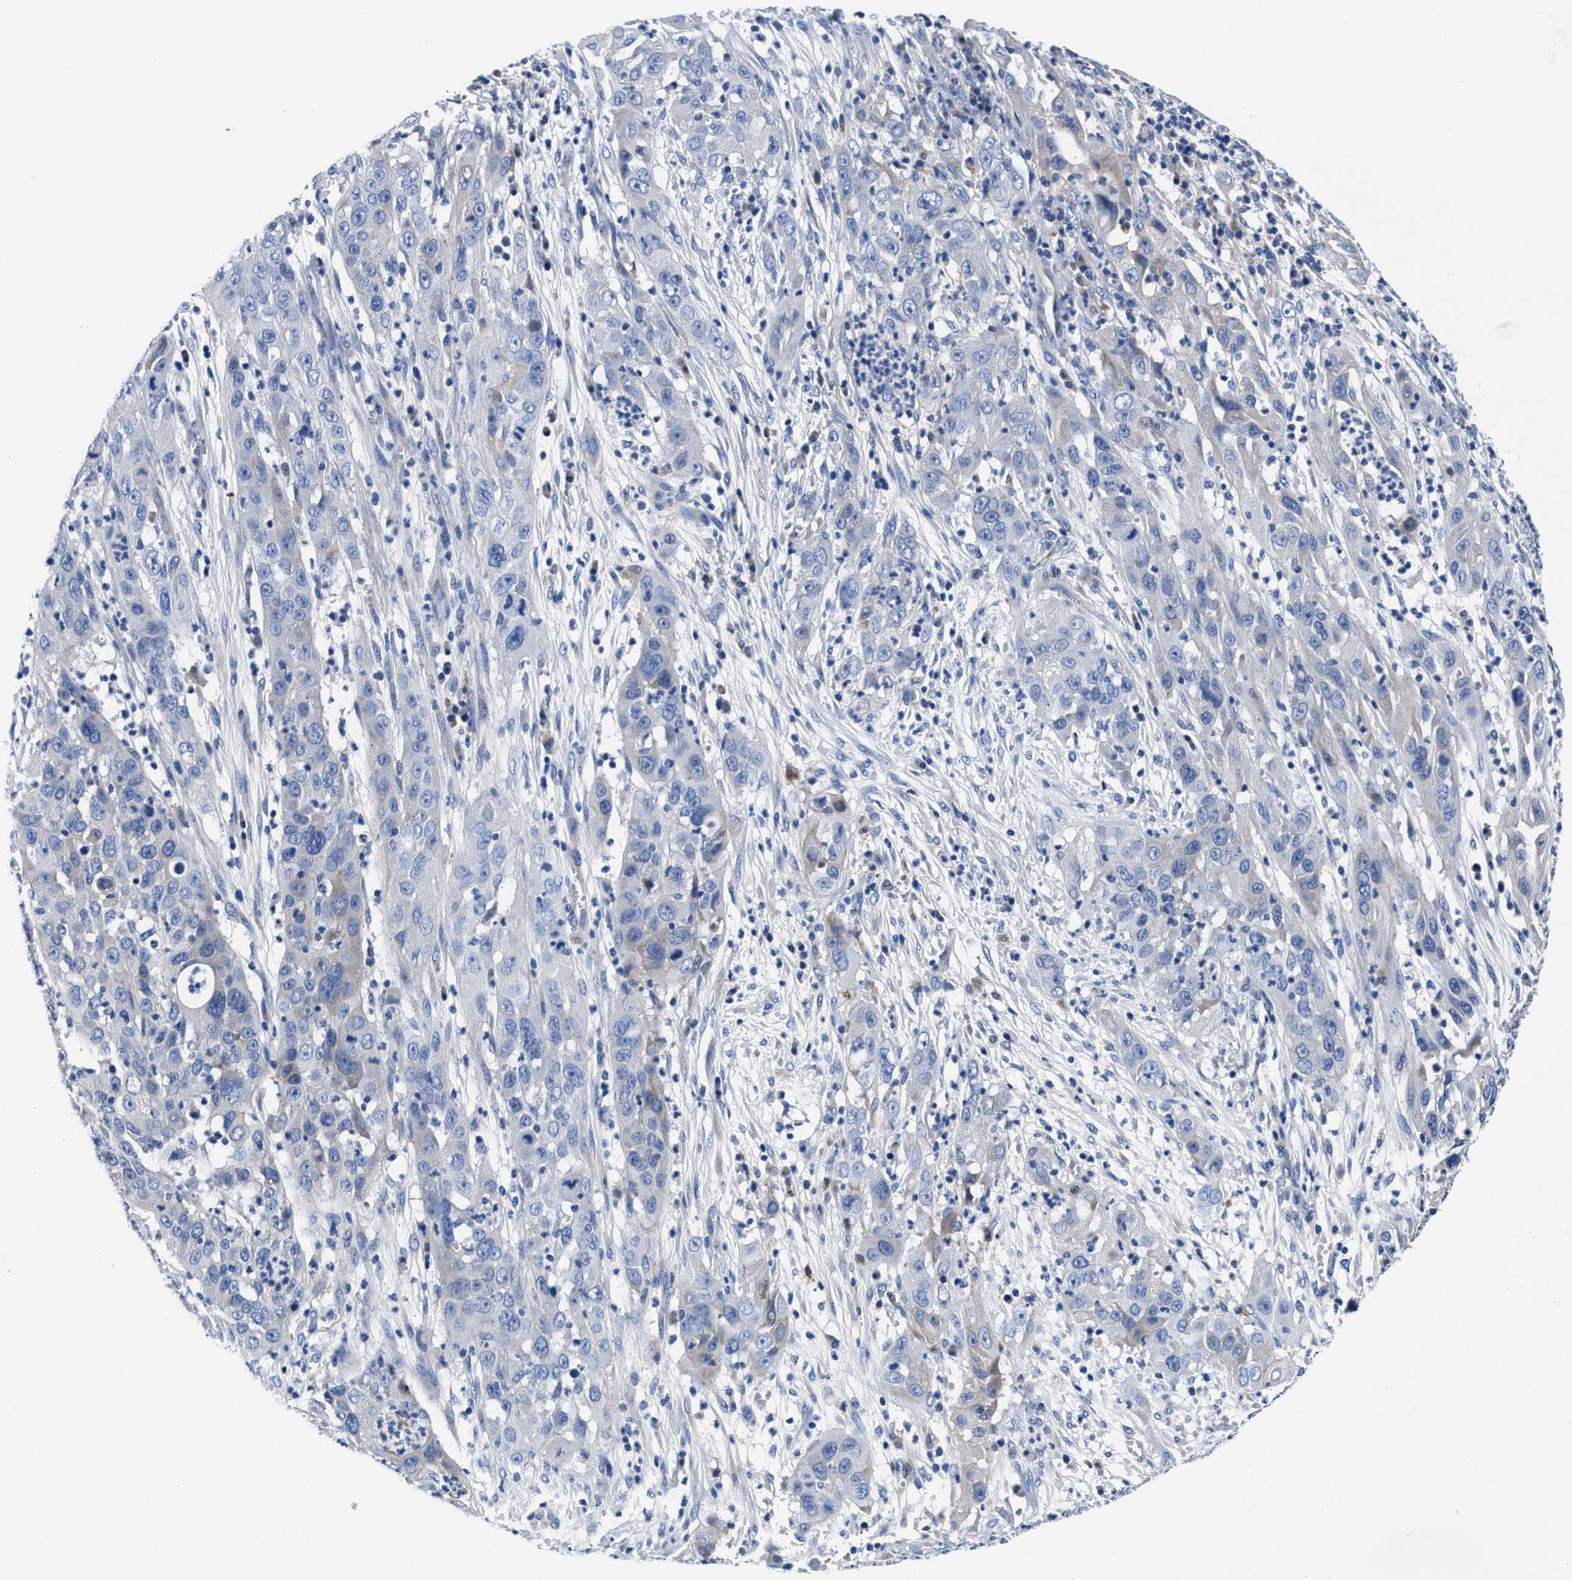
{"staining": {"intensity": "negative", "quantity": "none", "location": "none"}, "tissue": "cervical cancer", "cell_type": "Tumor cells", "image_type": "cancer", "snomed": [{"axis": "morphology", "description": "Squamous cell carcinoma, NOS"}, {"axis": "topography", "description": "Cervix"}], "caption": "Immunohistochemical staining of human squamous cell carcinoma (cervical) displays no significant positivity in tumor cells.", "gene": "DHRS13", "patient": {"sex": "female", "age": 32}}